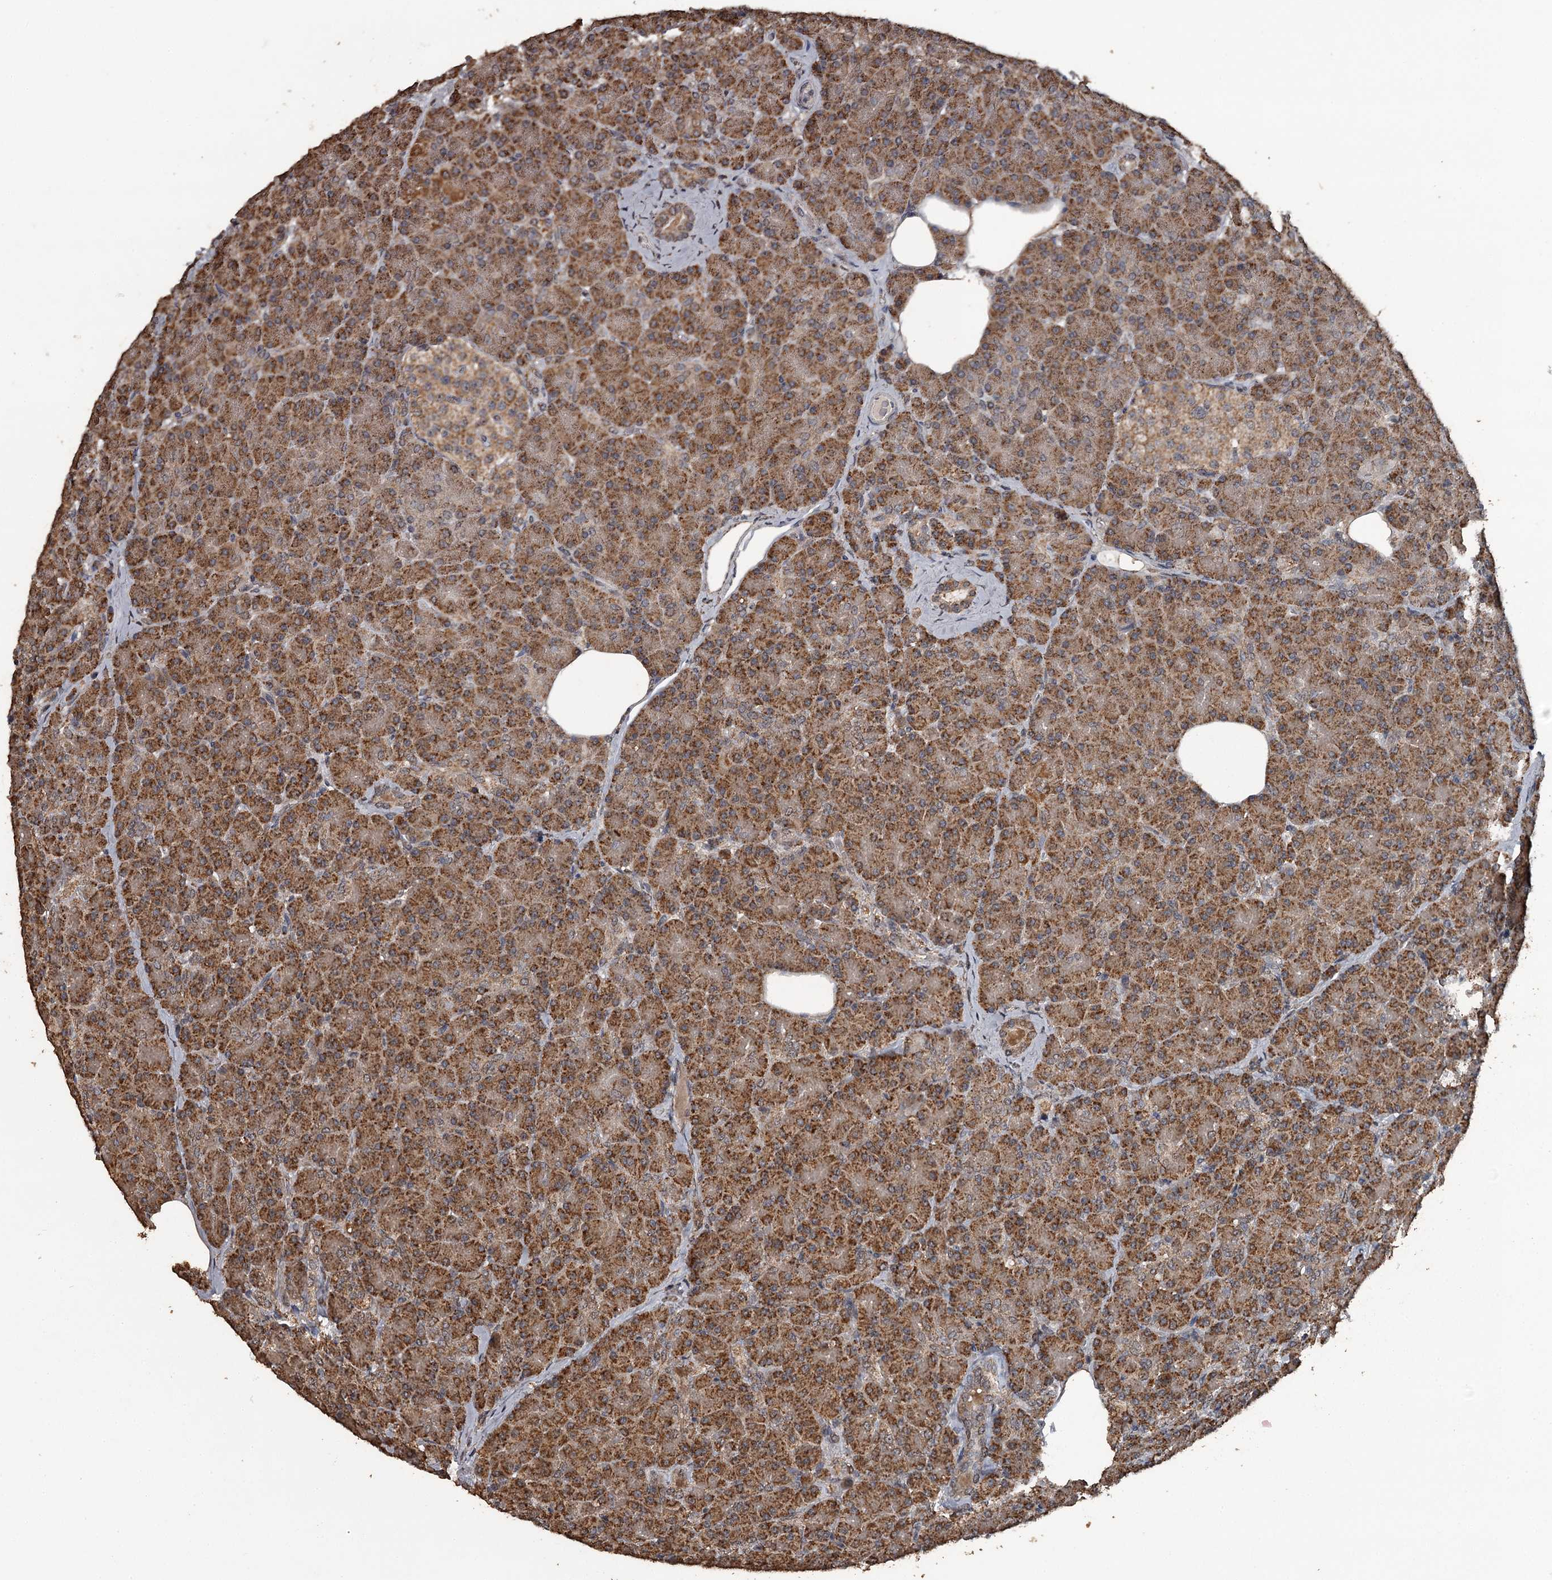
{"staining": {"intensity": "strong", "quantity": ">75%", "location": "cytoplasmic/membranous"}, "tissue": "pancreas", "cell_type": "Exocrine glandular cells", "image_type": "normal", "snomed": [{"axis": "morphology", "description": "Normal tissue, NOS"}, {"axis": "topography", "description": "Pancreas"}], "caption": "High-power microscopy captured an IHC histopathology image of normal pancreas, revealing strong cytoplasmic/membranous staining in about >75% of exocrine glandular cells.", "gene": "WIPI1", "patient": {"sex": "female", "age": 43}}